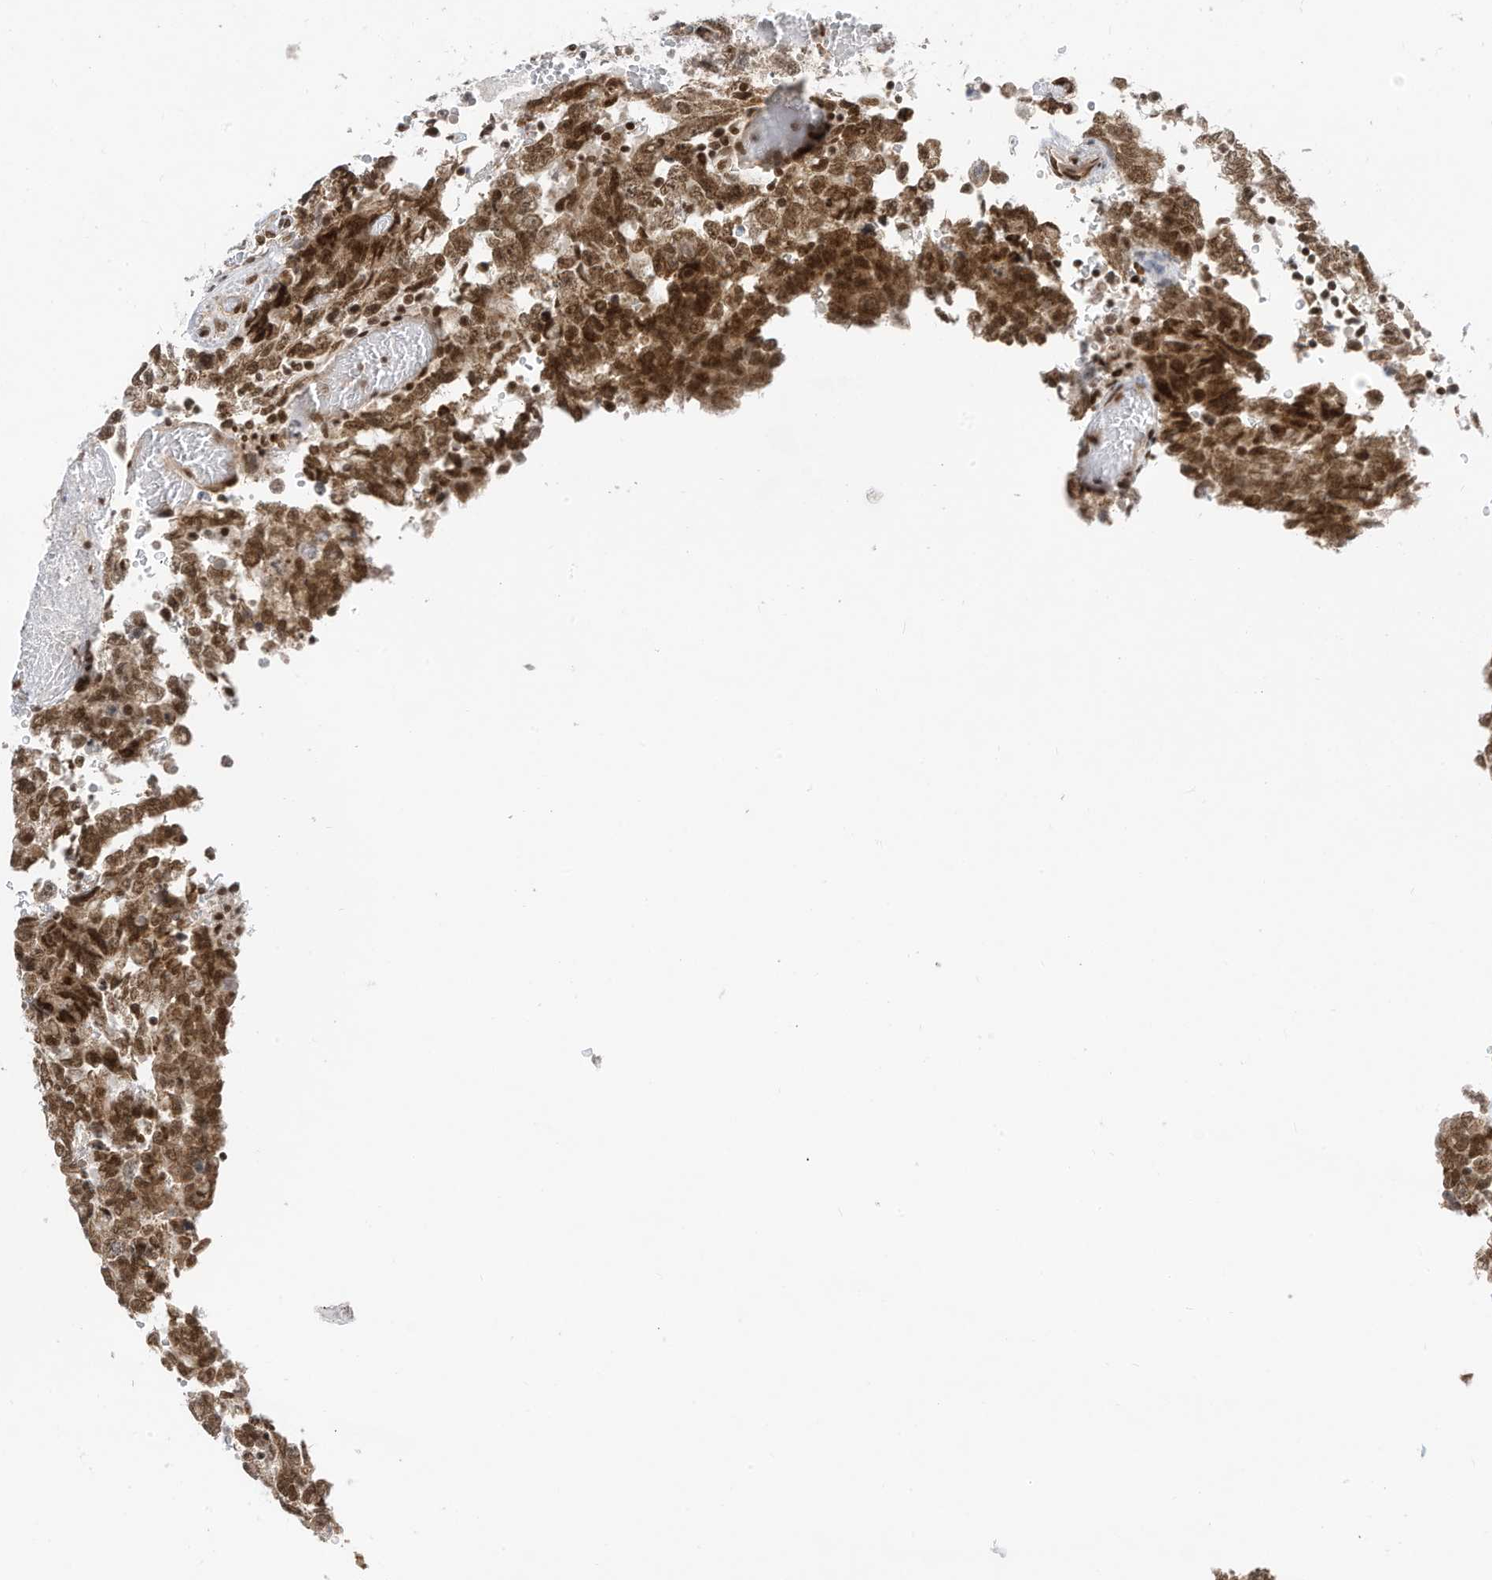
{"staining": {"intensity": "moderate", "quantity": ">75%", "location": "cytoplasmic/membranous,nuclear"}, "tissue": "testis cancer", "cell_type": "Tumor cells", "image_type": "cancer", "snomed": [{"axis": "morphology", "description": "Carcinoma, Embryonal, NOS"}, {"axis": "topography", "description": "Testis"}], "caption": "Testis cancer stained with a protein marker shows moderate staining in tumor cells.", "gene": "AURKAIP1", "patient": {"sex": "male", "age": 26}}